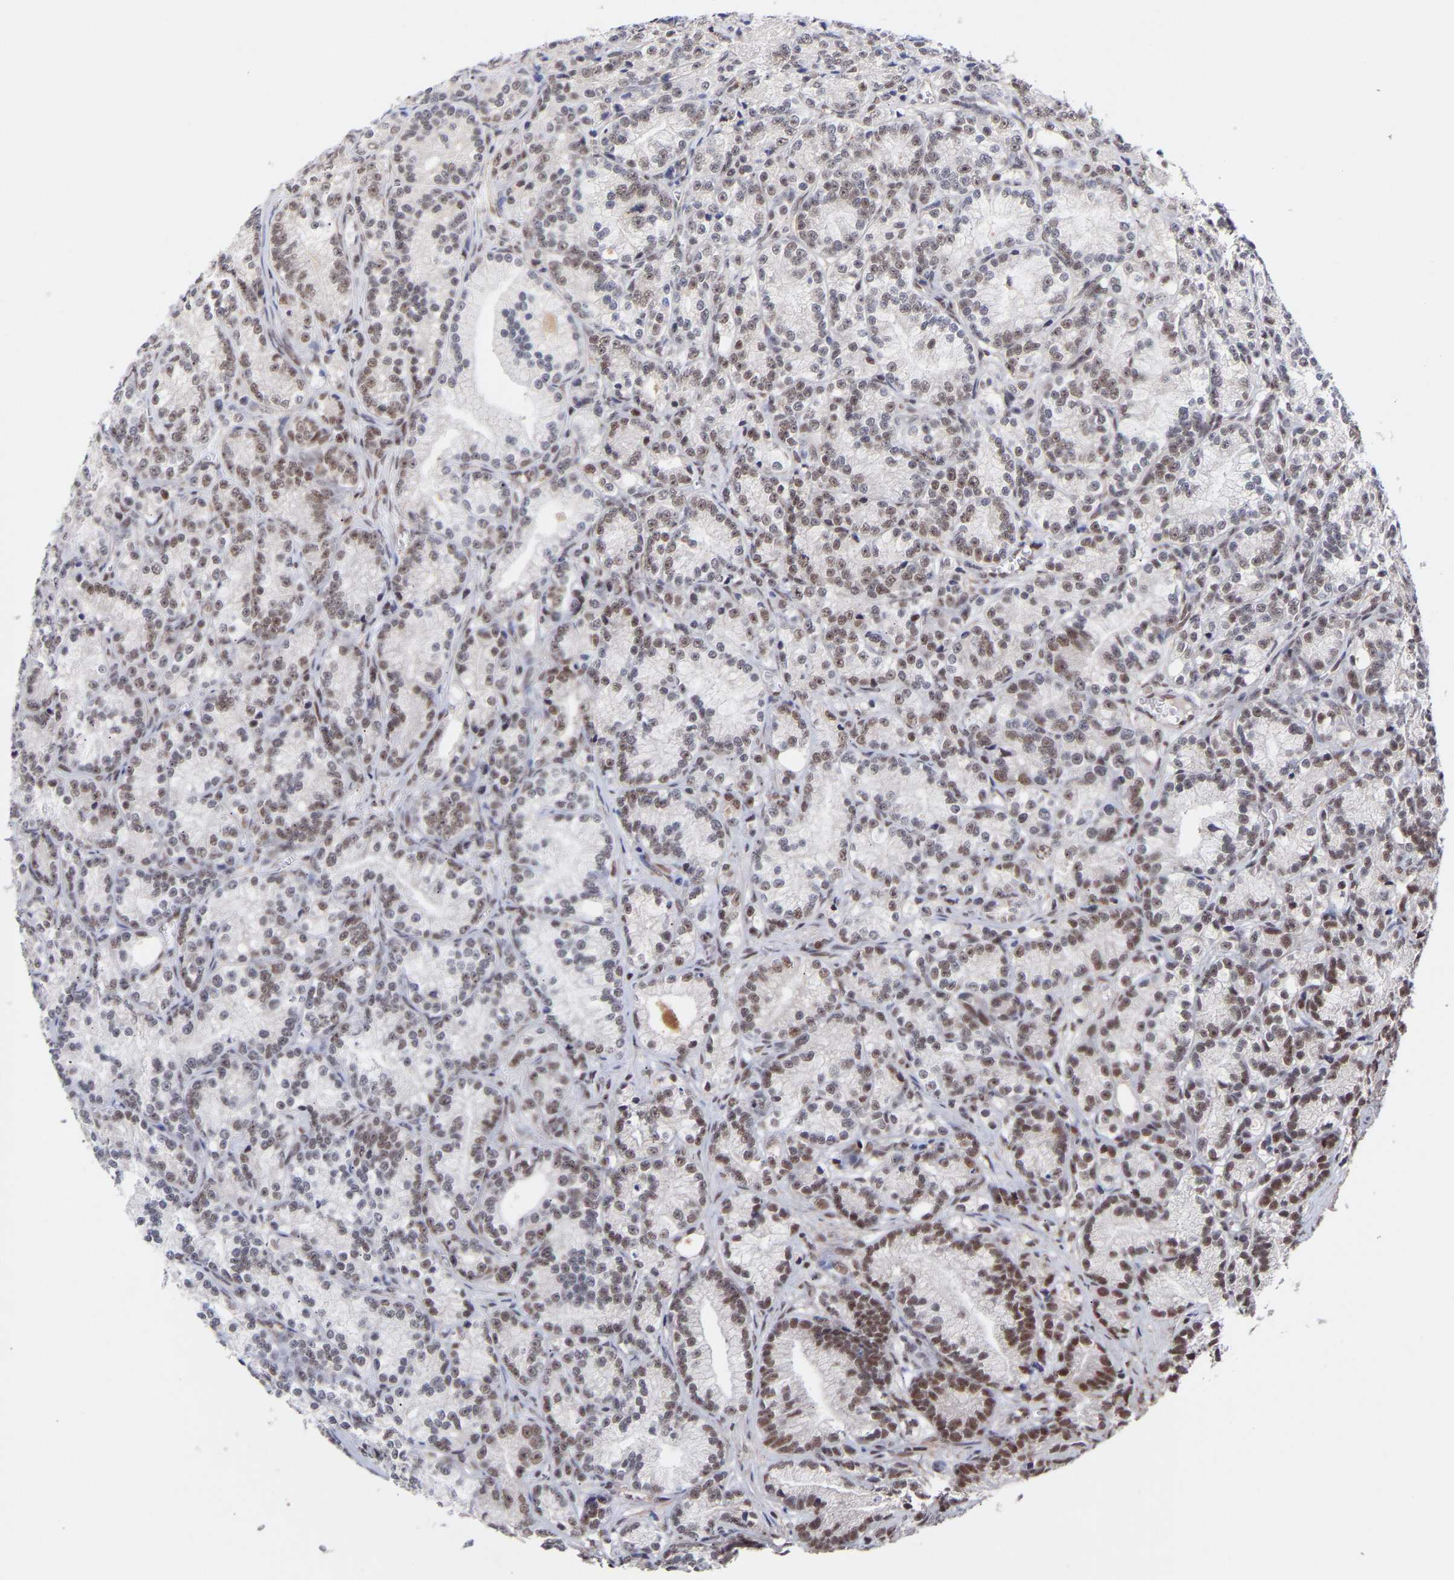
{"staining": {"intensity": "weak", "quantity": "25%-75%", "location": "nuclear"}, "tissue": "prostate cancer", "cell_type": "Tumor cells", "image_type": "cancer", "snomed": [{"axis": "morphology", "description": "Adenocarcinoma, Low grade"}, {"axis": "topography", "description": "Prostate"}], "caption": "About 25%-75% of tumor cells in prostate cancer (low-grade adenocarcinoma) exhibit weak nuclear protein staining as visualized by brown immunohistochemical staining.", "gene": "RBM15", "patient": {"sex": "male", "age": 89}}